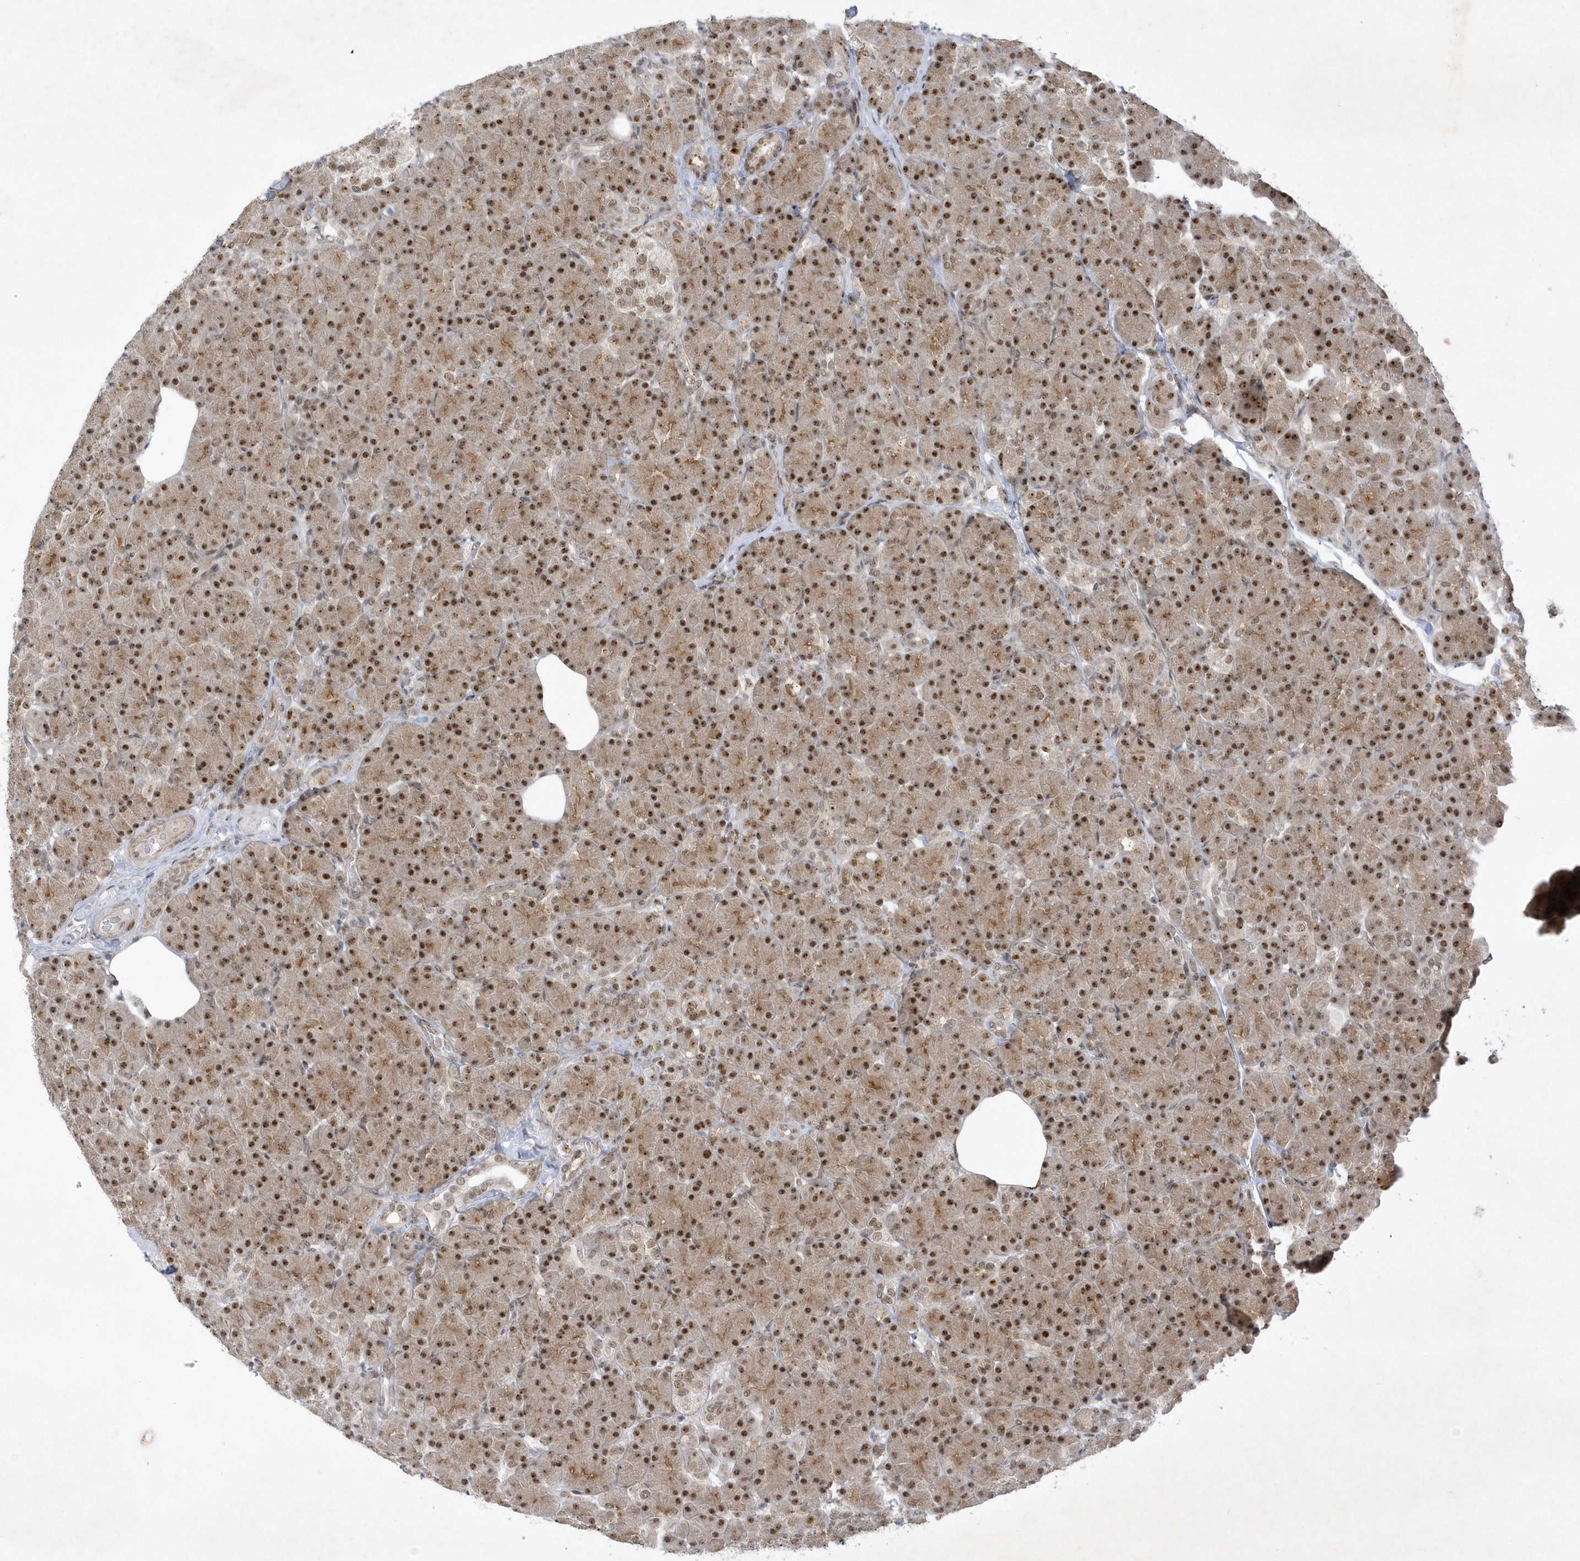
{"staining": {"intensity": "strong", "quantity": ">75%", "location": "nuclear"}, "tissue": "pancreas", "cell_type": "Exocrine glandular cells", "image_type": "normal", "snomed": [{"axis": "morphology", "description": "Normal tissue, NOS"}, {"axis": "topography", "description": "Pancreas"}], "caption": "This micrograph demonstrates unremarkable pancreas stained with immunohistochemistry to label a protein in brown. The nuclear of exocrine glandular cells show strong positivity for the protein. Nuclei are counter-stained blue.", "gene": "NPM3", "patient": {"sex": "female", "age": 43}}